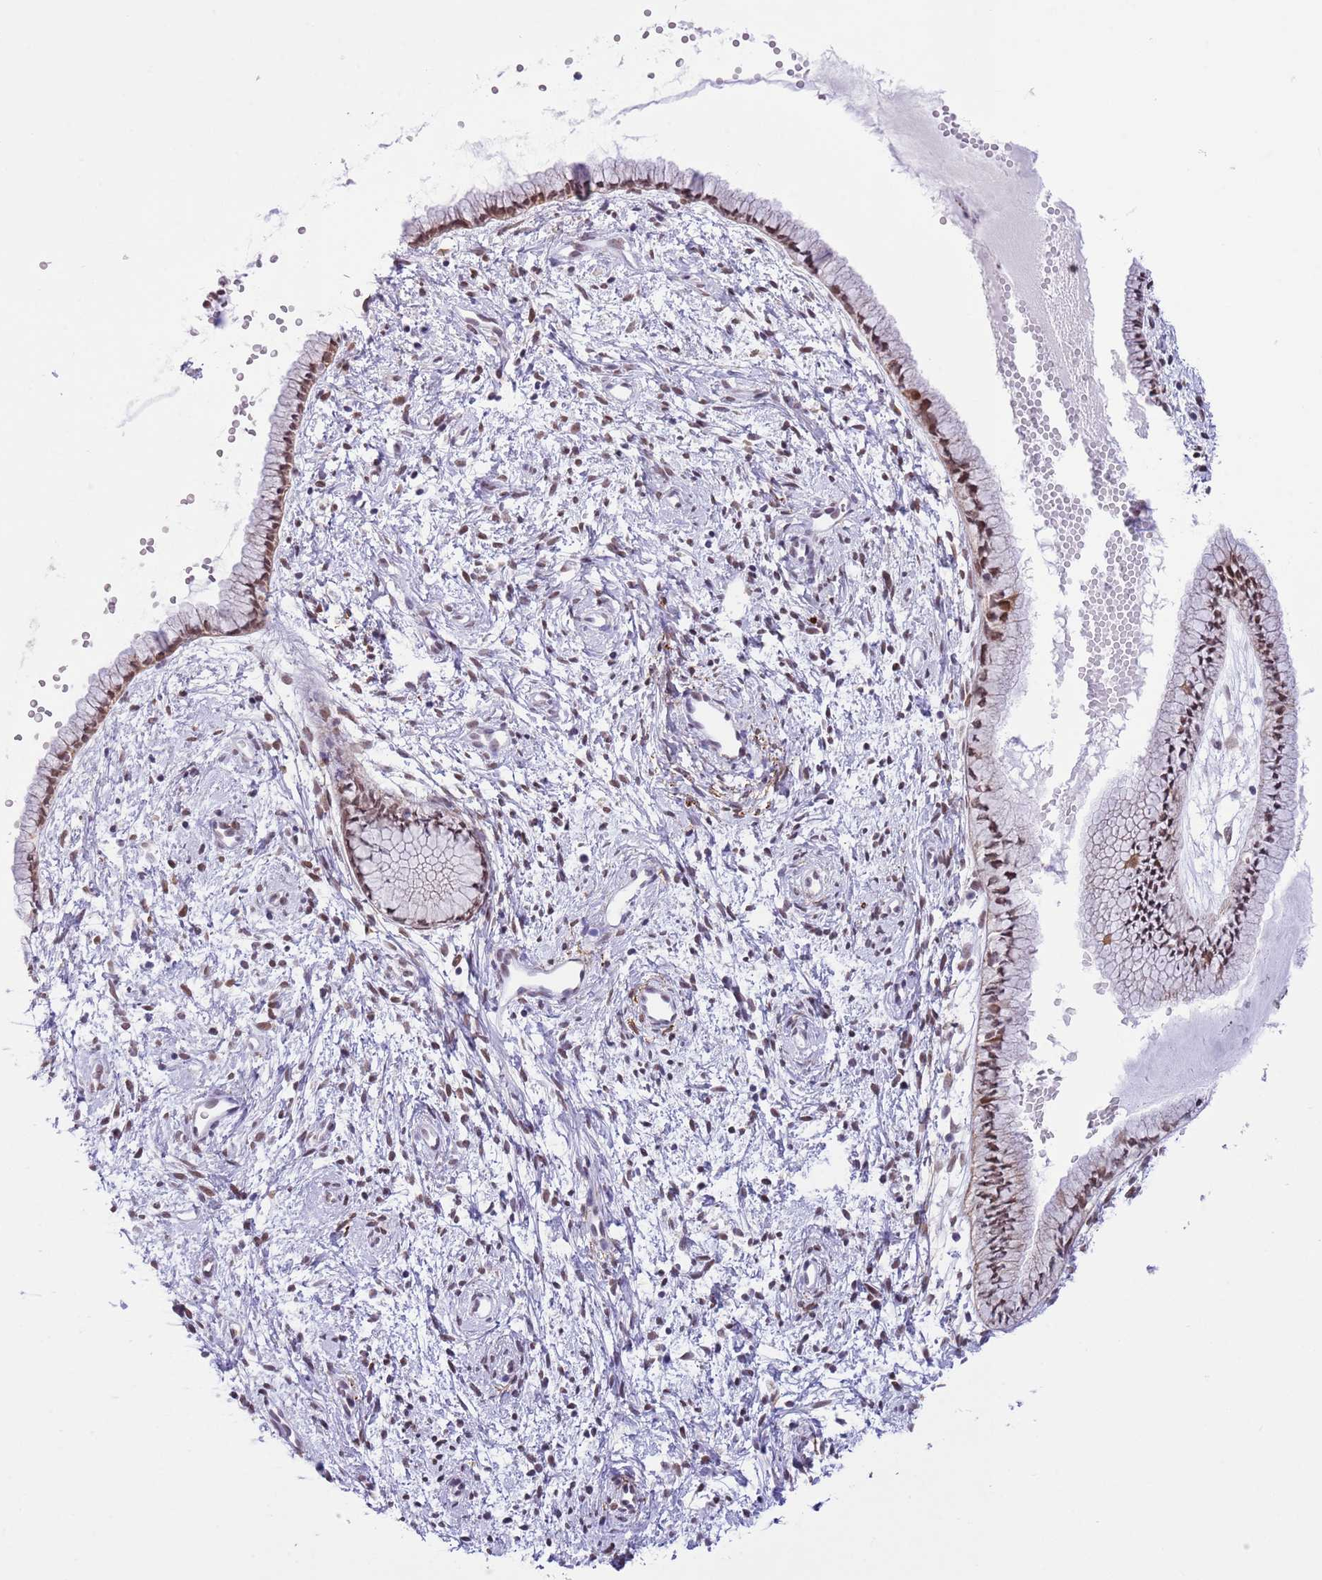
{"staining": {"intensity": "moderate", "quantity": ">75%", "location": "cytoplasmic/membranous,nuclear"}, "tissue": "cervix", "cell_type": "Glandular cells", "image_type": "normal", "snomed": [{"axis": "morphology", "description": "Normal tissue, NOS"}, {"axis": "topography", "description": "Cervix"}], "caption": "A micrograph showing moderate cytoplasmic/membranous,nuclear positivity in about >75% of glandular cells in benign cervix, as visualized by brown immunohistochemical staining.", "gene": "TRIM32", "patient": {"sex": "female", "age": 57}}